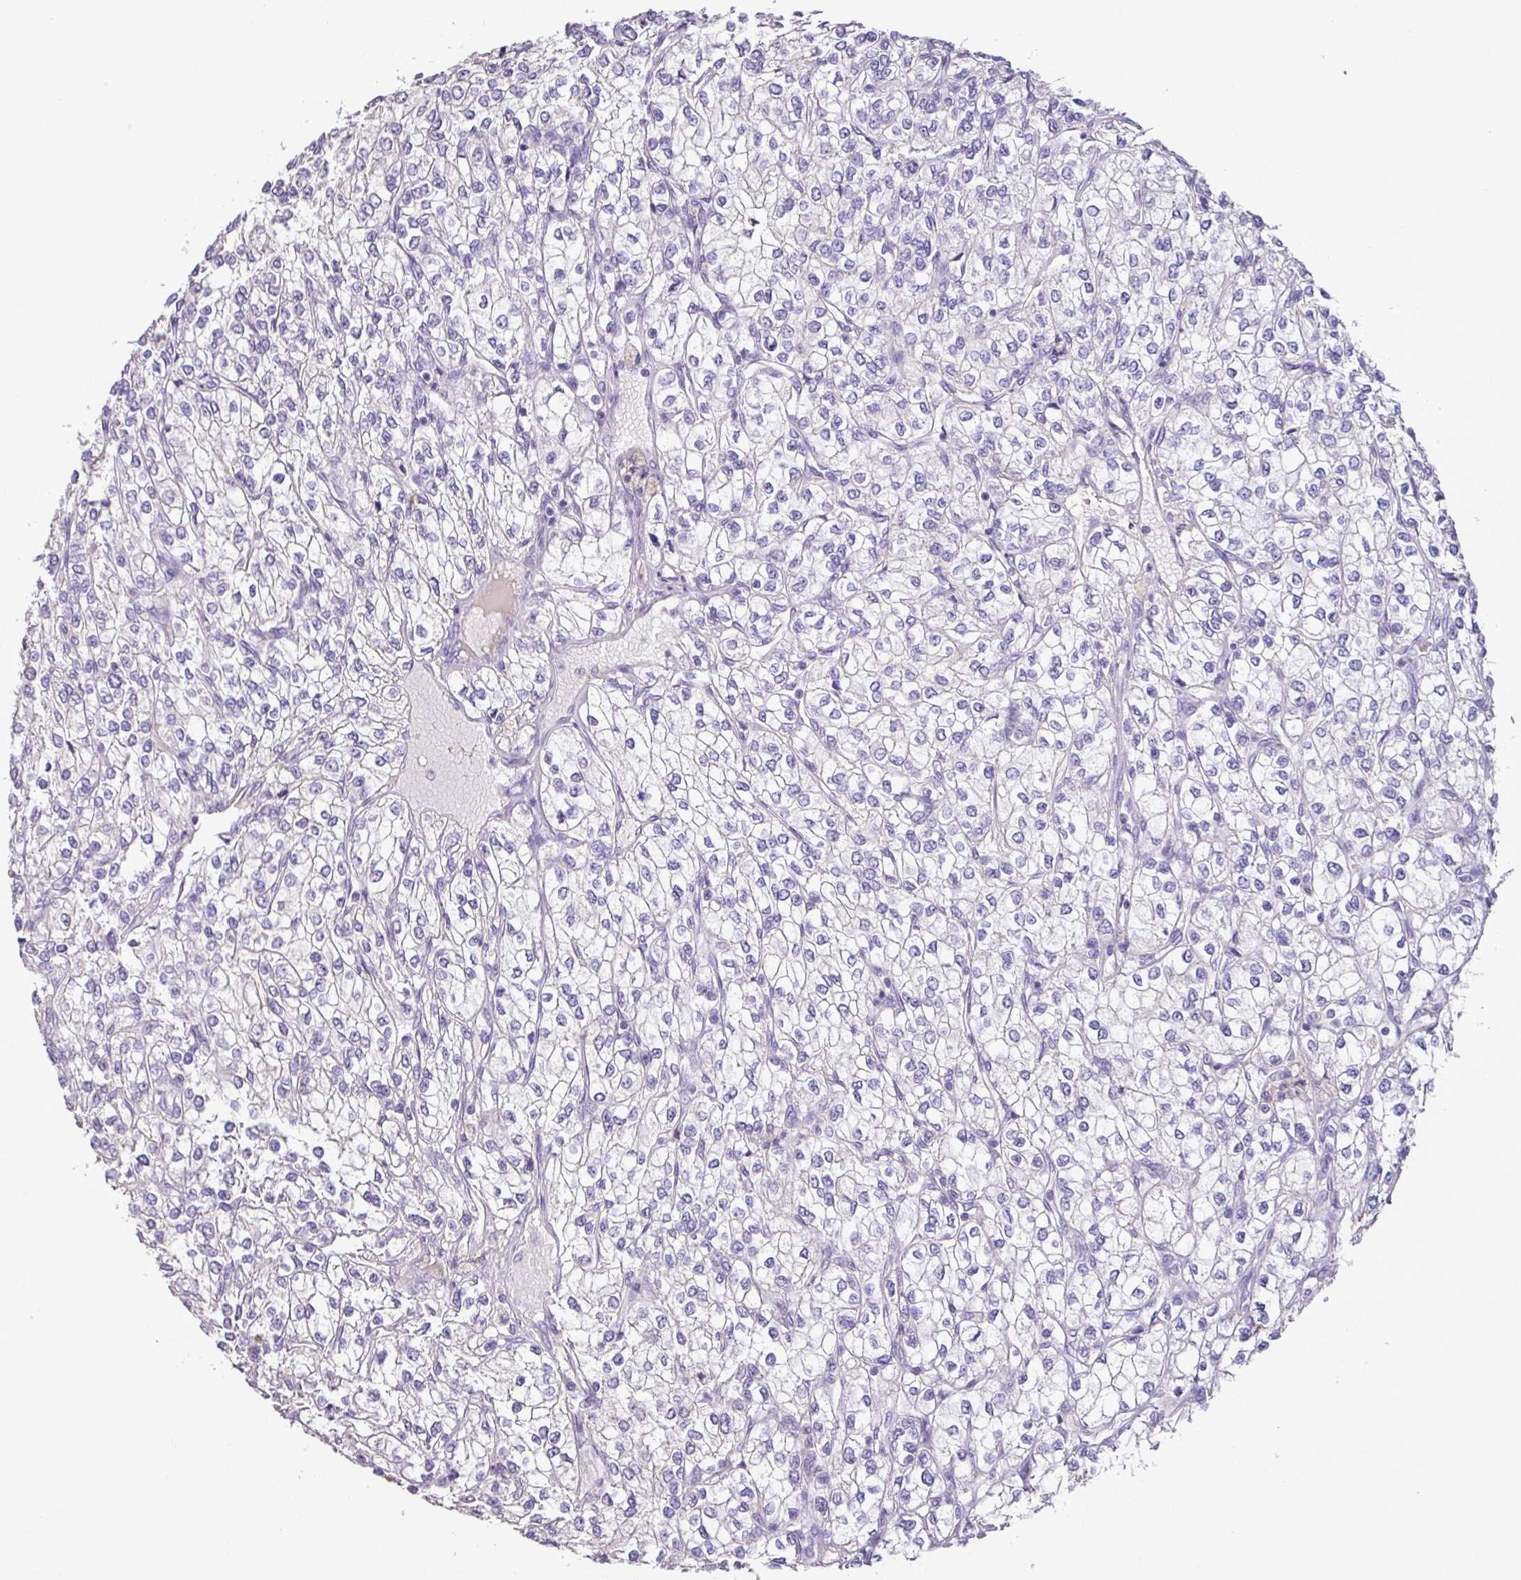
{"staining": {"intensity": "negative", "quantity": "none", "location": "none"}, "tissue": "renal cancer", "cell_type": "Tumor cells", "image_type": "cancer", "snomed": [{"axis": "morphology", "description": "Adenocarcinoma, NOS"}, {"axis": "topography", "description": "Kidney"}], "caption": "High magnification brightfield microscopy of renal cancer stained with DAB (brown) and counterstained with hematoxylin (blue): tumor cells show no significant expression.", "gene": "AGR3", "patient": {"sex": "male", "age": 80}}